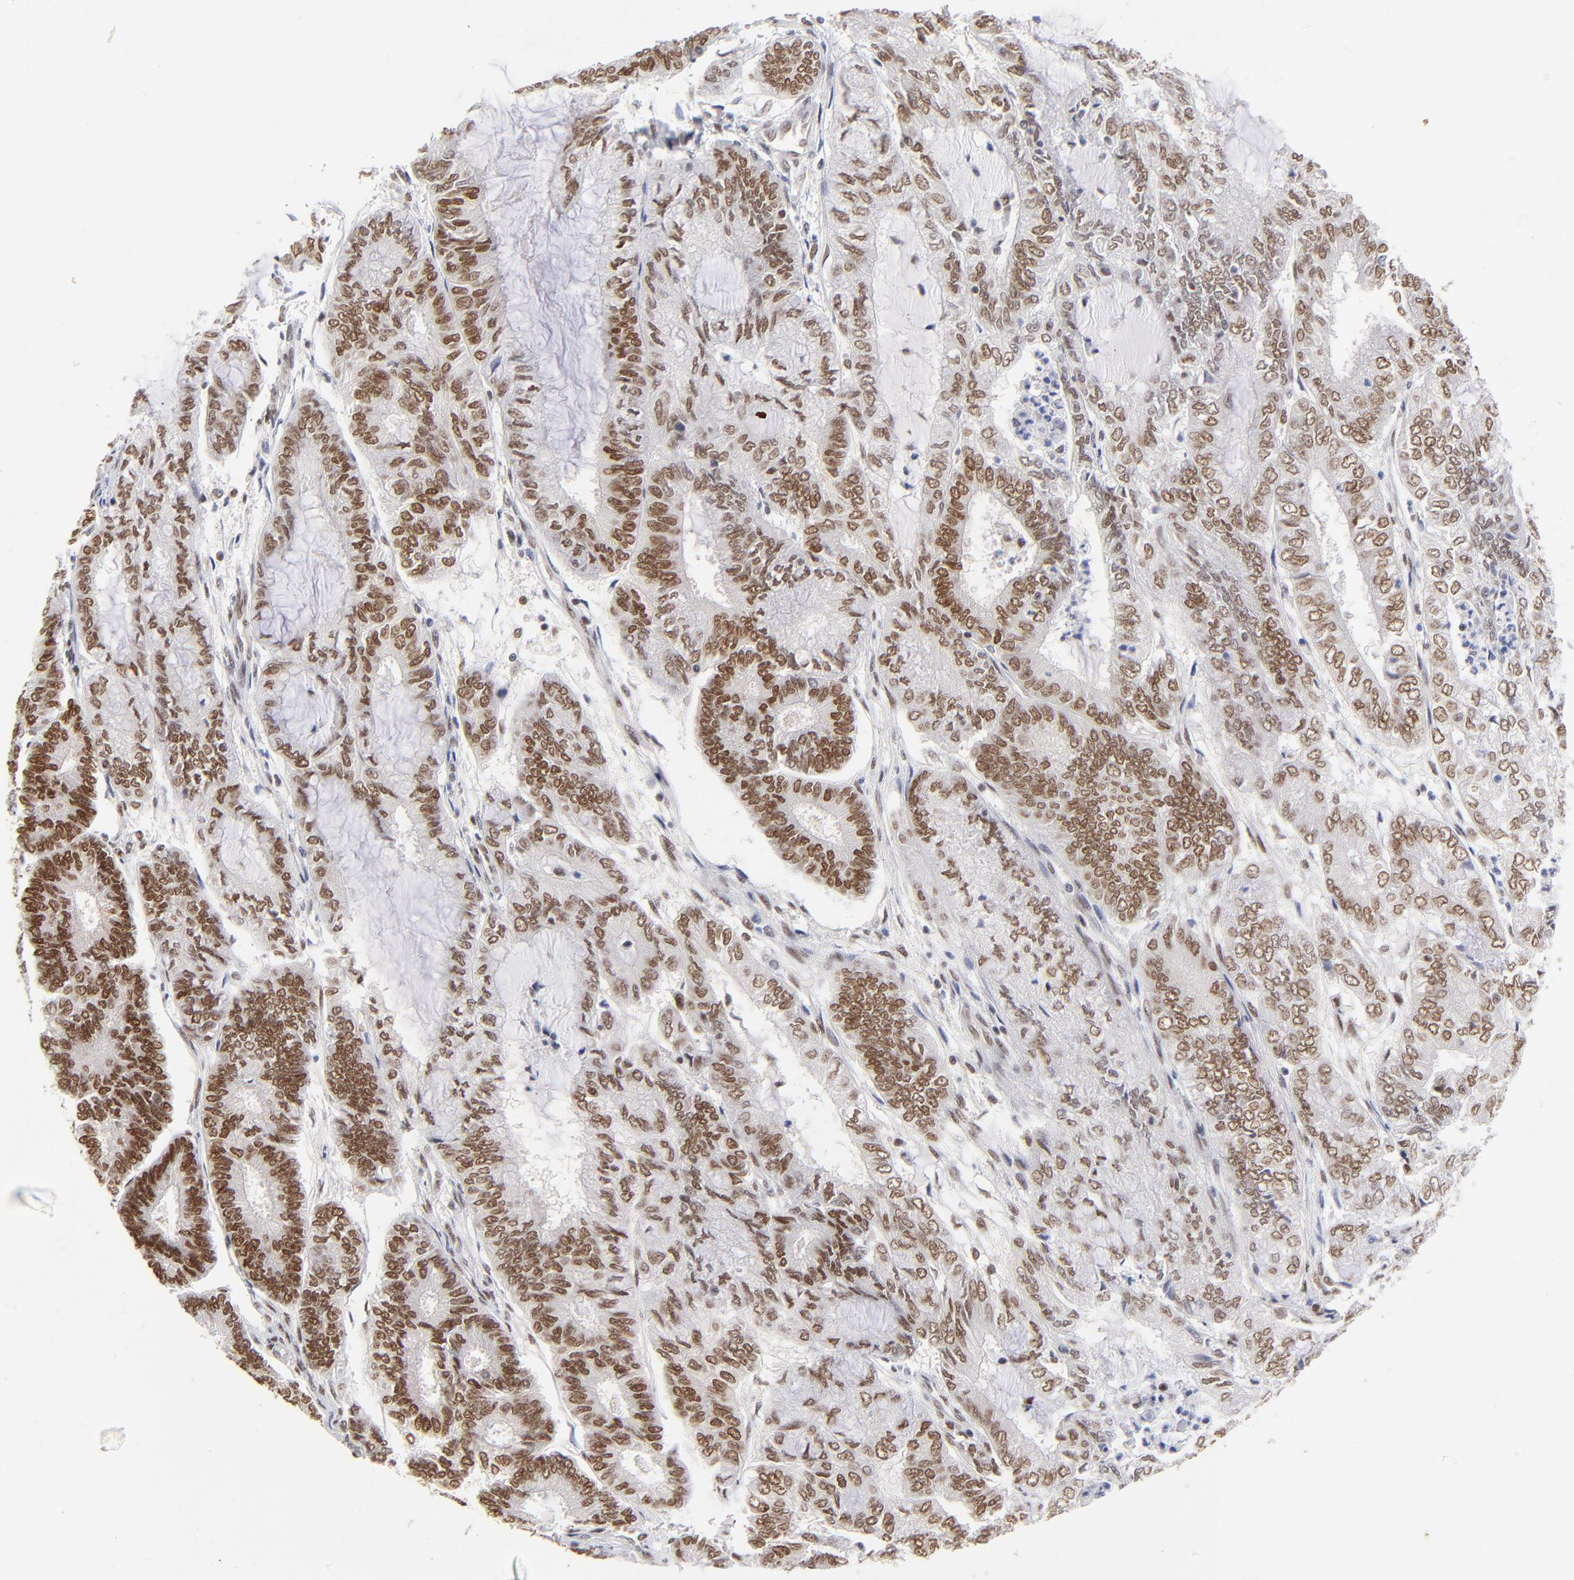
{"staining": {"intensity": "strong", "quantity": ">75%", "location": "nuclear"}, "tissue": "endometrial cancer", "cell_type": "Tumor cells", "image_type": "cancer", "snomed": [{"axis": "morphology", "description": "Adenocarcinoma, NOS"}, {"axis": "topography", "description": "Endometrium"}], "caption": "Approximately >75% of tumor cells in endometrial cancer (adenocarcinoma) demonstrate strong nuclear protein staining as visualized by brown immunohistochemical staining.", "gene": "ZMYM3", "patient": {"sex": "female", "age": 59}}